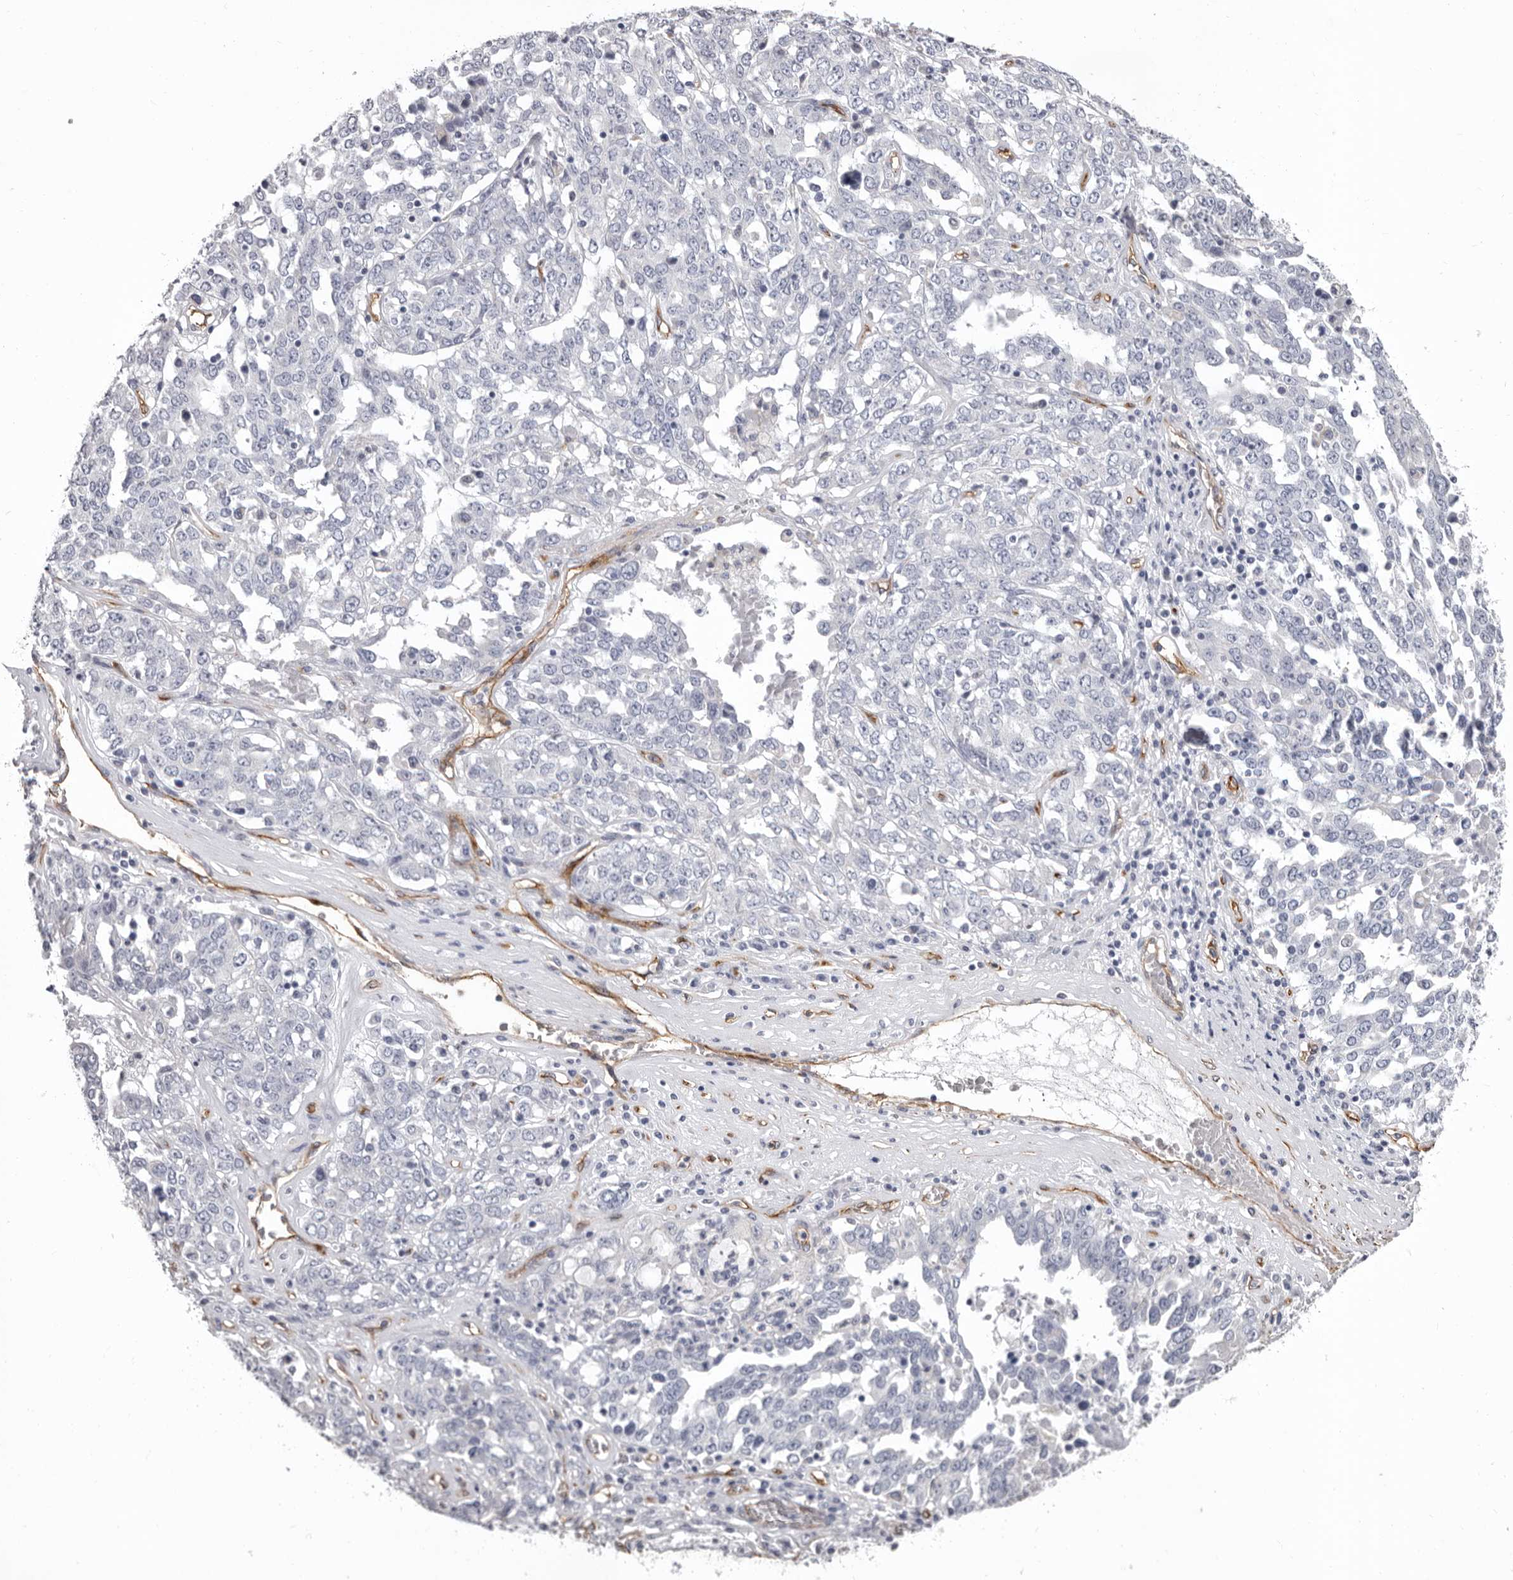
{"staining": {"intensity": "negative", "quantity": "none", "location": "none"}, "tissue": "ovarian cancer", "cell_type": "Tumor cells", "image_type": "cancer", "snomed": [{"axis": "morphology", "description": "Carcinoma, endometroid"}, {"axis": "topography", "description": "Ovary"}], "caption": "Immunohistochemical staining of human ovarian cancer (endometroid carcinoma) reveals no significant expression in tumor cells.", "gene": "ADGRL4", "patient": {"sex": "female", "age": 62}}